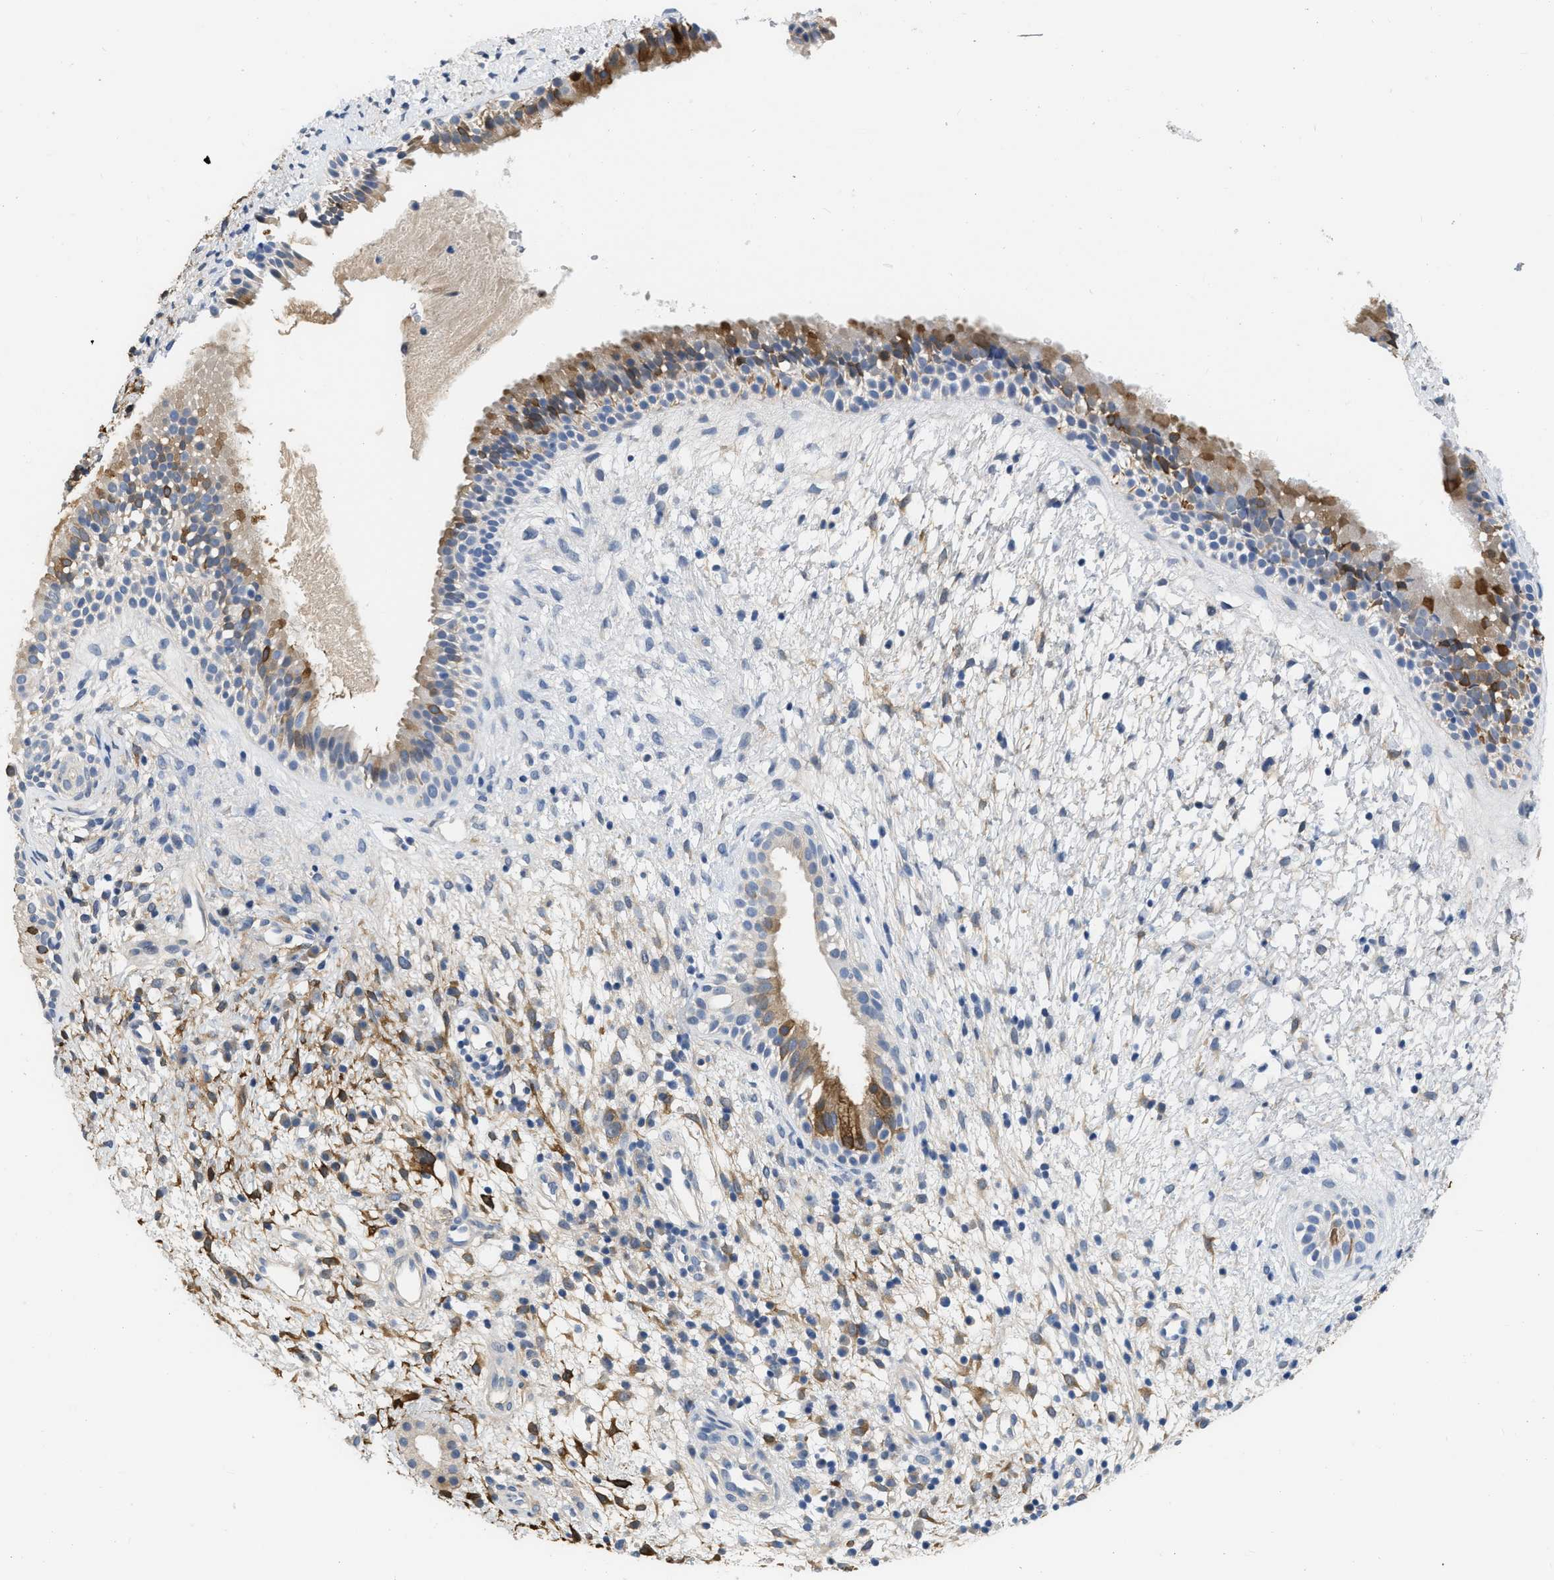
{"staining": {"intensity": "moderate", "quantity": "25%-75%", "location": "cytoplasmic/membranous"}, "tissue": "nasopharynx", "cell_type": "Respiratory epithelial cells", "image_type": "normal", "snomed": [{"axis": "morphology", "description": "Normal tissue, NOS"}, {"axis": "topography", "description": "Nasopharynx"}], "caption": "An immunohistochemistry image of normal tissue is shown. Protein staining in brown labels moderate cytoplasmic/membranous positivity in nasopharynx within respiratory epithelial cells. The staining was performed using DAB (3,3'-diaminobenzidine), with brown indicating positive protein expression. Nuclei are stained blue with hematoxylin.", "gene": "CRYM", "patient": {"sex": "male", "age": 22}}